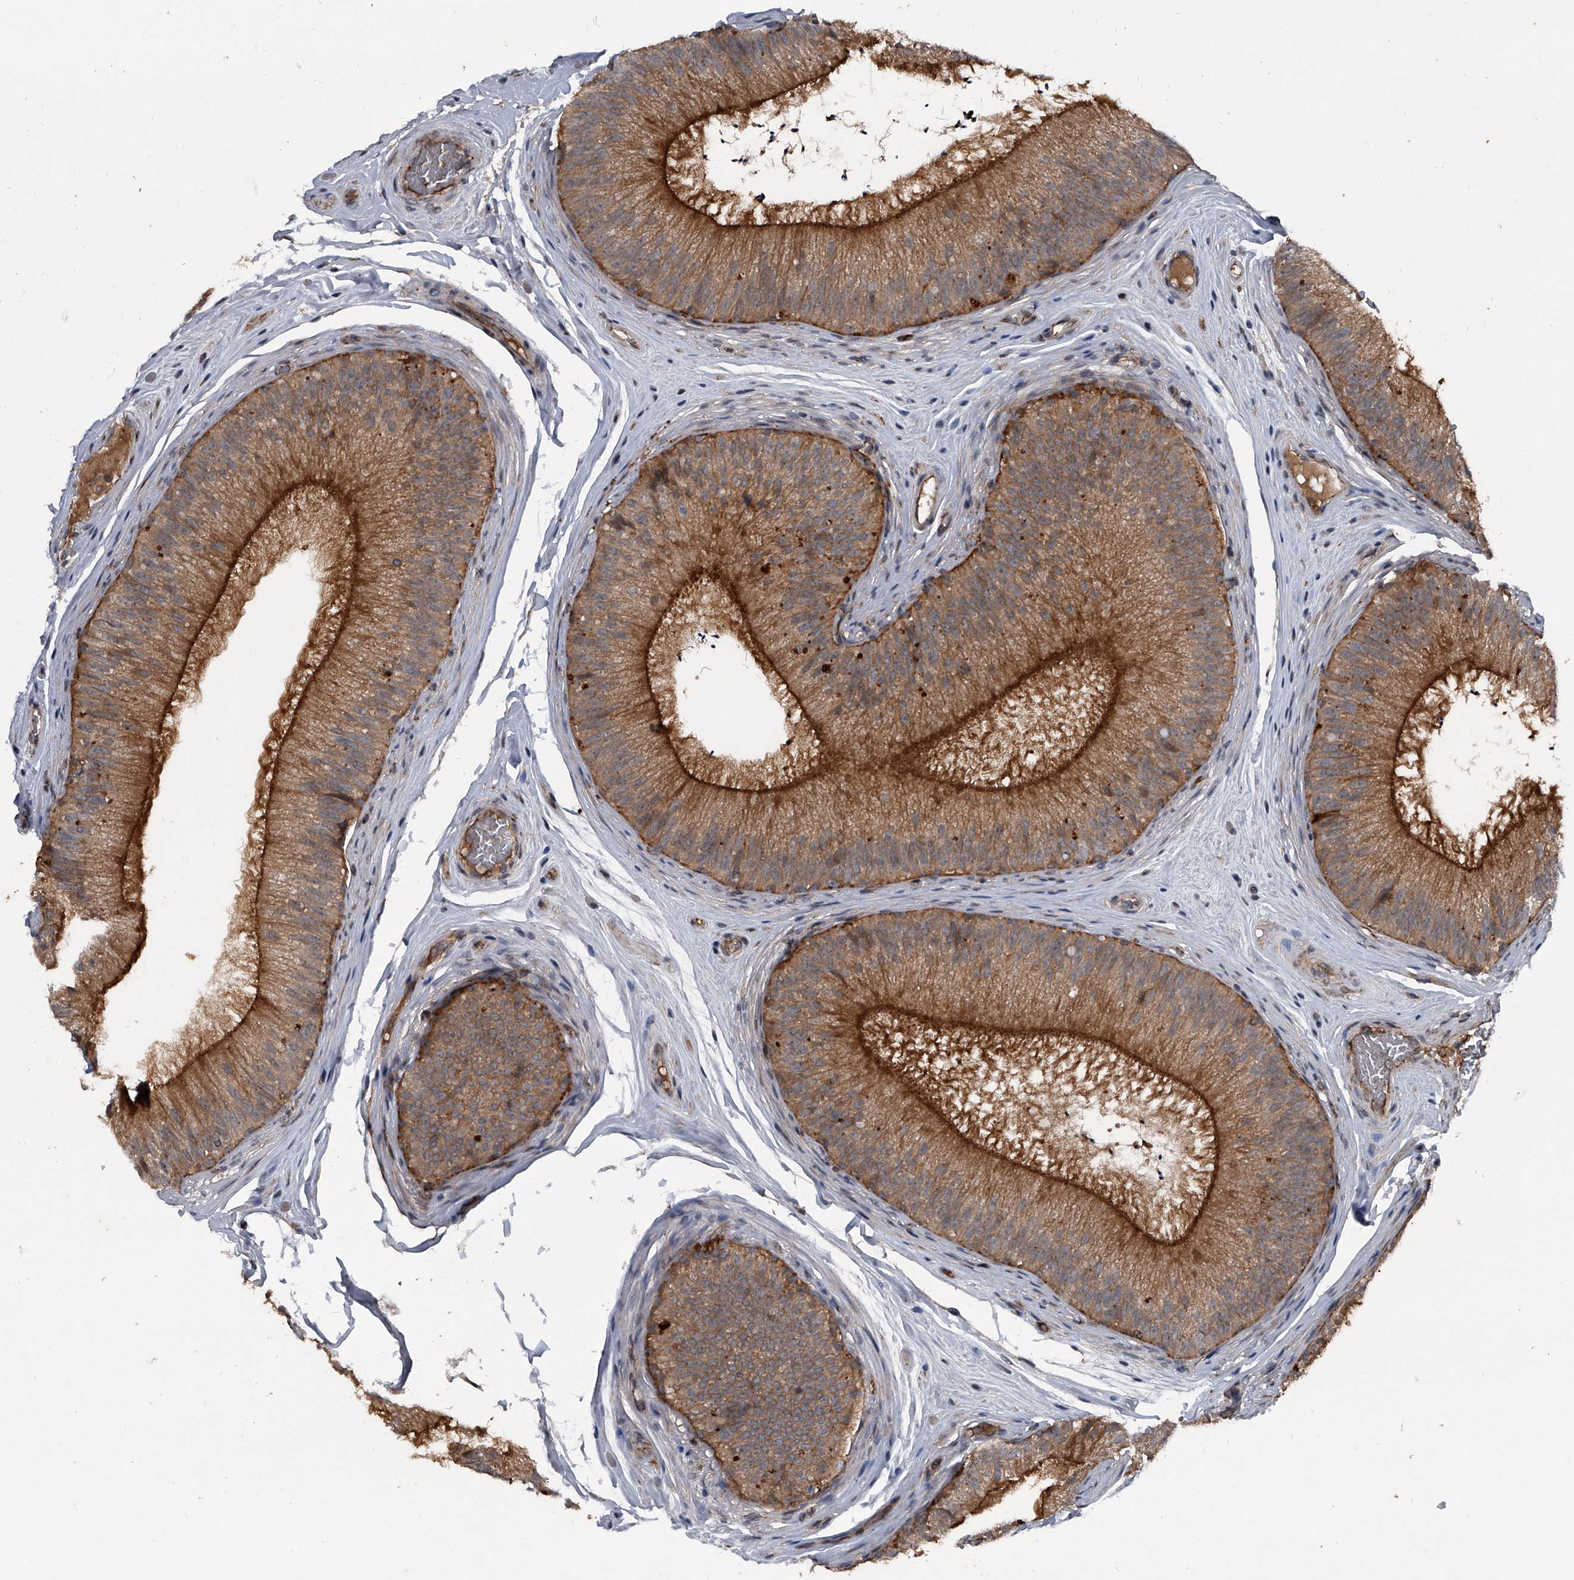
{"staining": {"intensity": "strong", "quantity": "25%-75%", "location": "cytoplasmic/membranous"}, "tissue": "epididymis", "cell_type": "Glandular cells", "image_type": "normal", "snomed": [{"axis": "morphology", "description": "Normal tissue, NOS"}, {"axis": "topography", "description": "Epididymis"}], "caption": "Immunohistochemical staining of benign epididymis demonstrates high levels of strong cytoplasmic/membranous positivity in approximately 25%-75% of glandular cells. Using DAB (brown) and hematoxylin (blue) stains, captured at high magnification using brightfield microscopy.", "gene": "MAPKAP1", "patient": {"sex": "male", "age": 45}}